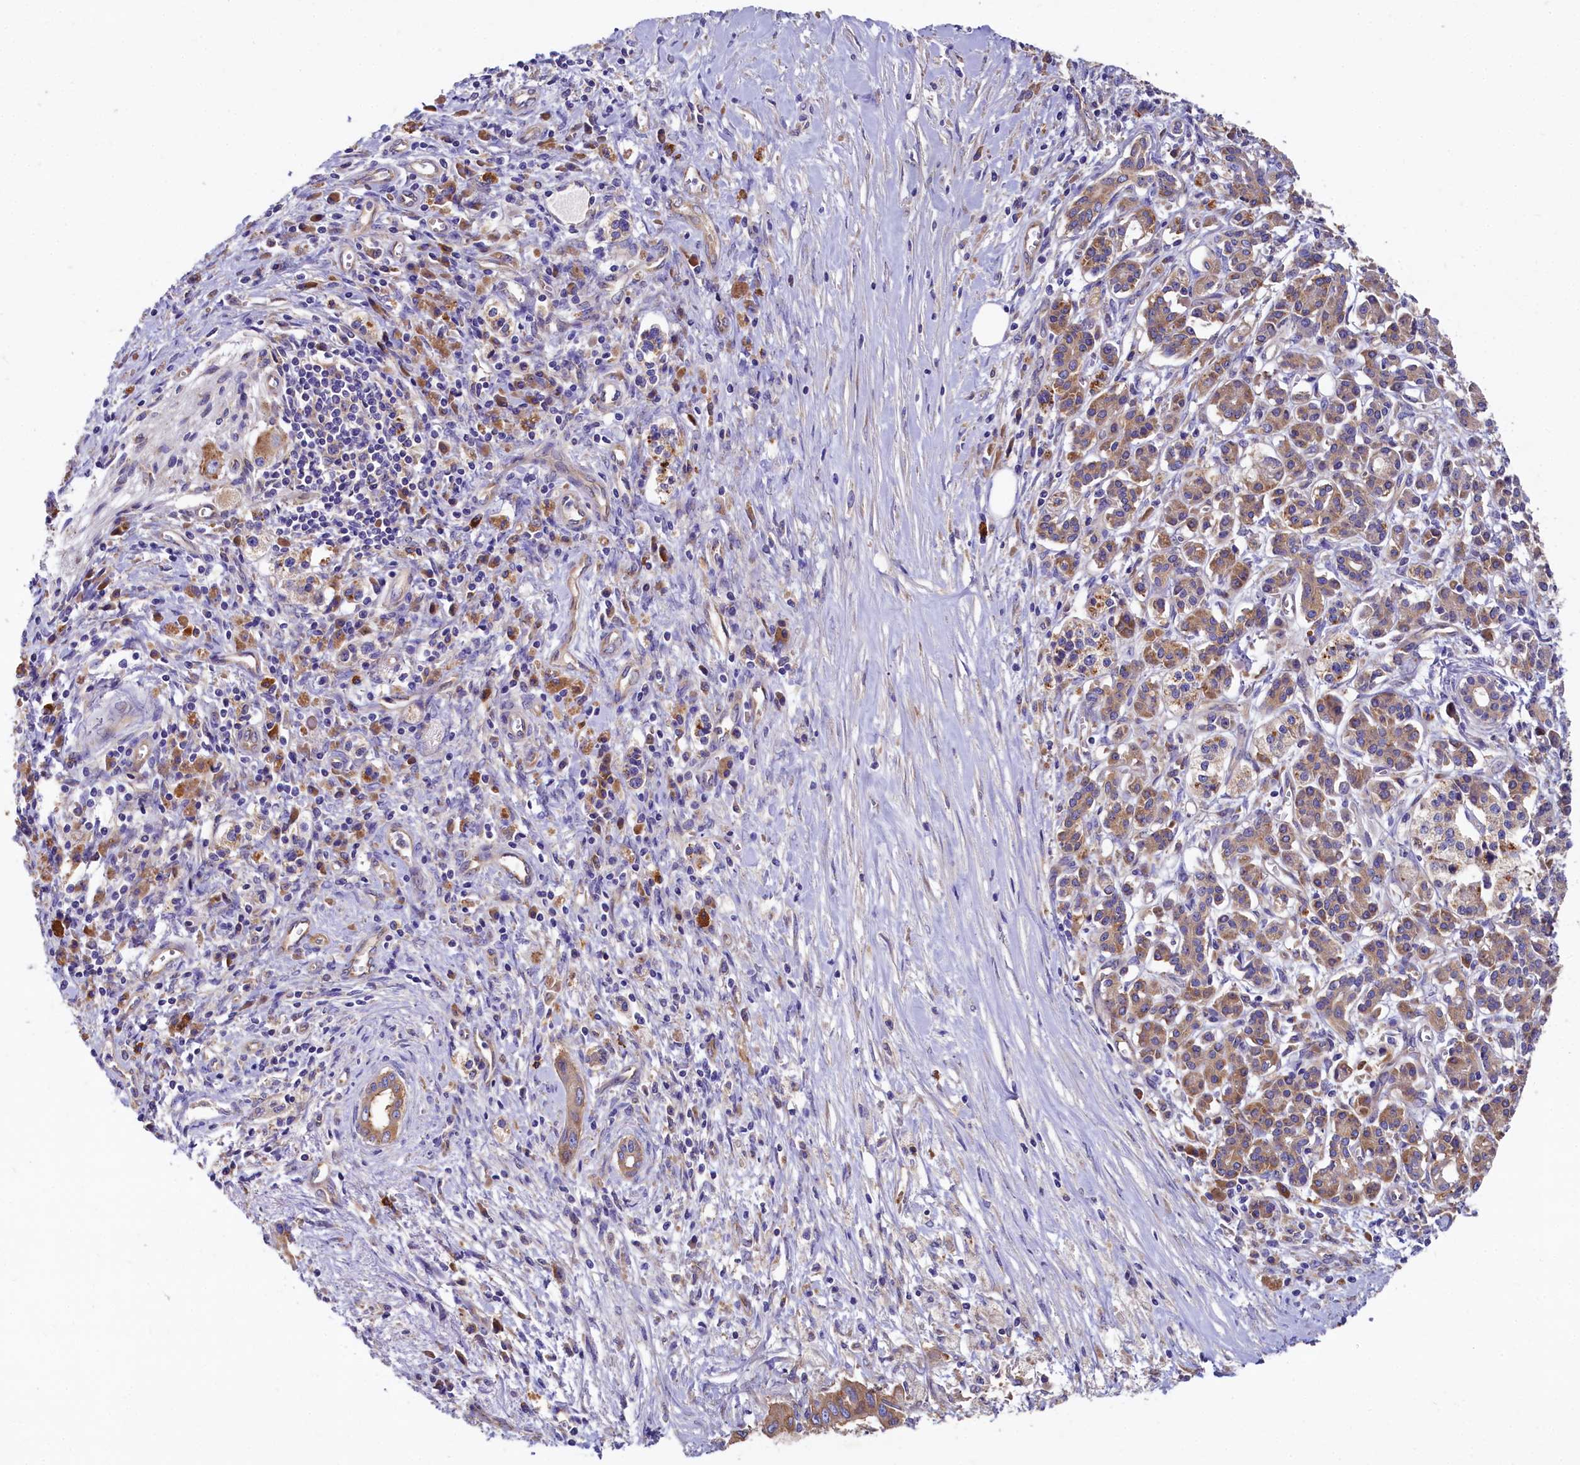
{"staining": {"intensity": "moderate", "quantity": ">75%", "location": "cytoplasmic/membranous"}, "tissue": "pancreatic cancer", "cell_type": "Tumor cells", "image_type": "cancer", "snomed": [{"axis": "morphology", "description": "Adenocarcinoma, NOS"}, {"axis": "topography", "description": "Pancreas"}], "caption": "Pancreatic adenocarcinoma stained with a protein marker exhibits moderate staining in tumor cells.", "gene": "QARS1", "patient": {"sex": "female", "age": 73}}